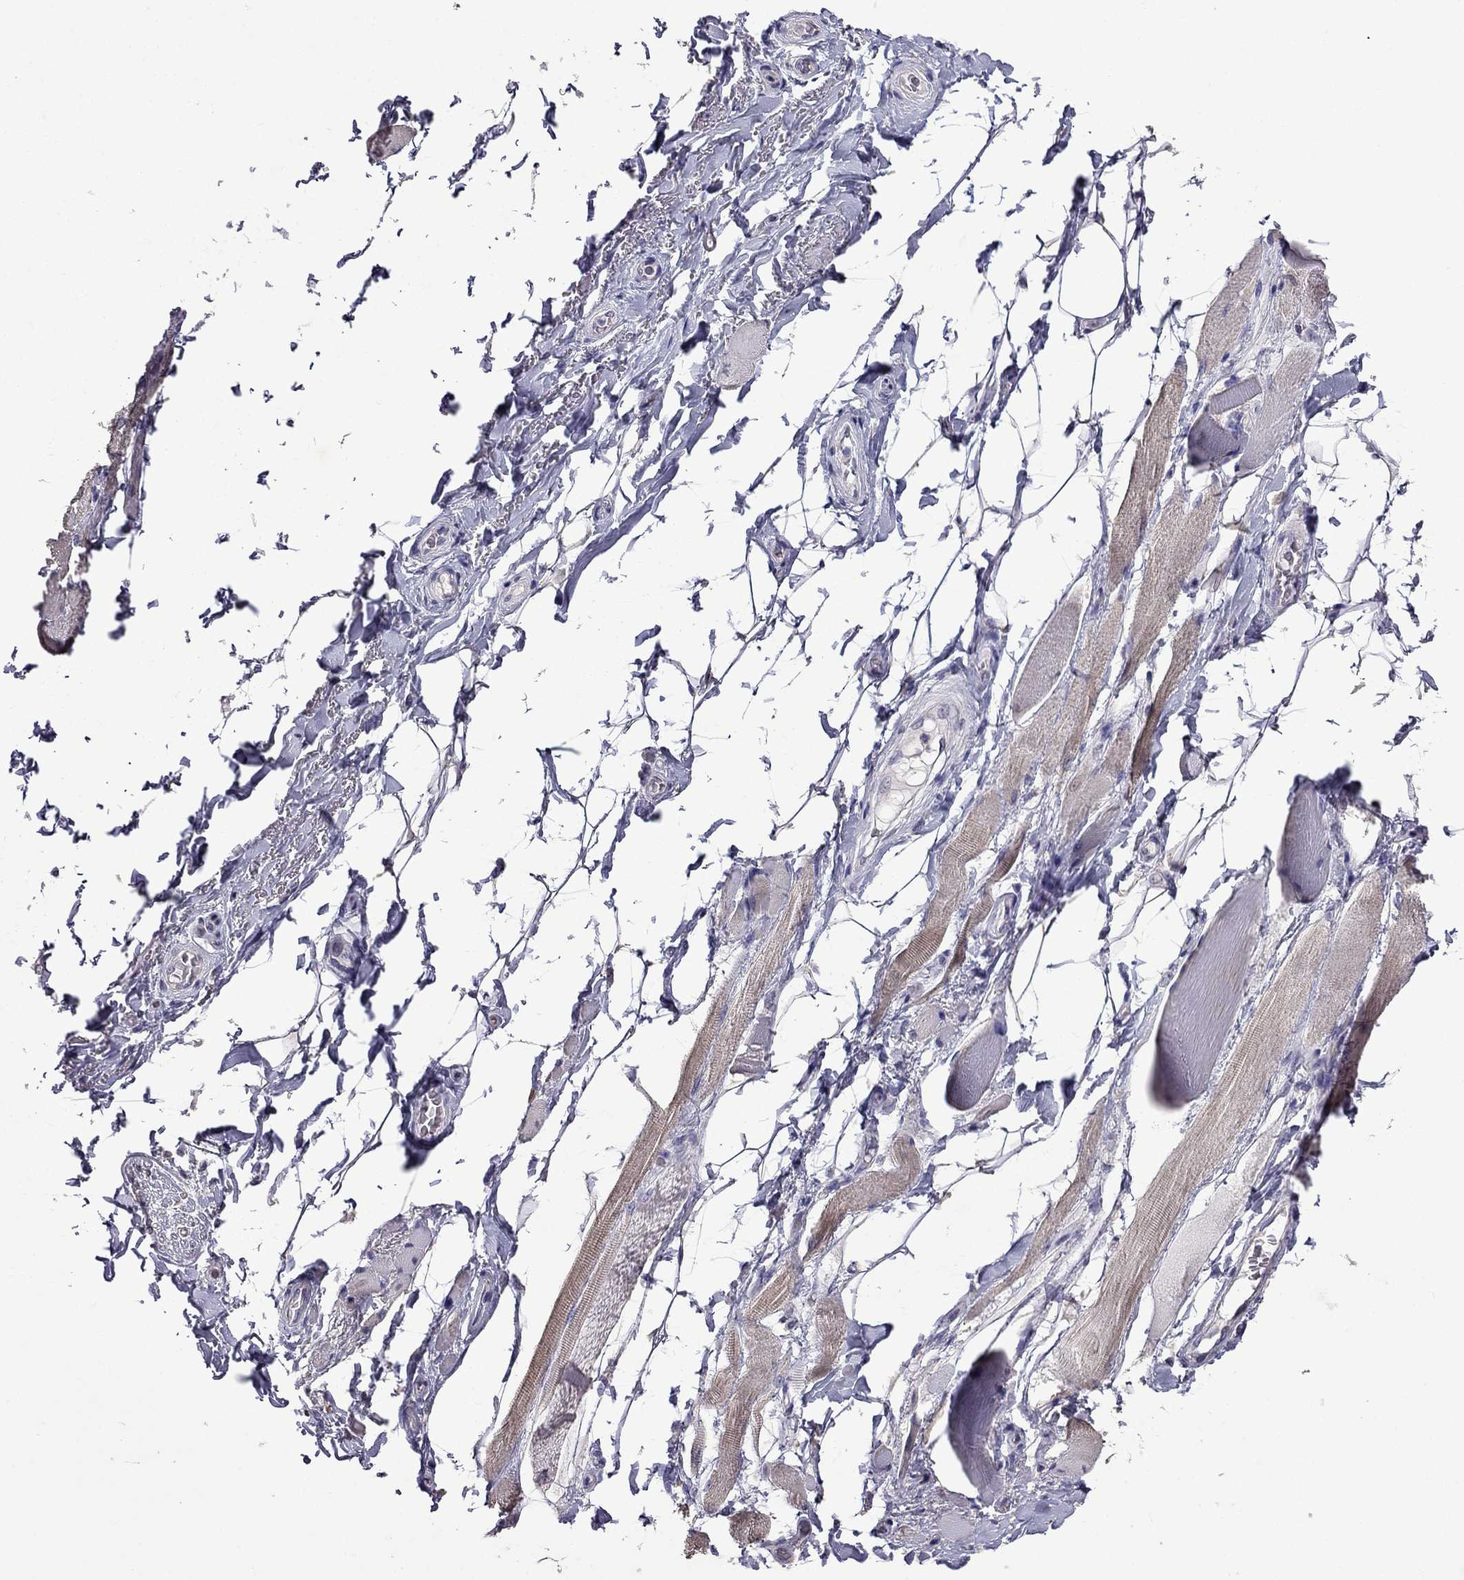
{"staining": {"intensity": "negative", "quantity": "none", "location": "none"}, "tissue": "adipose tissue", "cell_type": "Adipocytes", "image_type": "normal", "snomed": [{"axis": "morphology", "description": "Normal tissue, NOS"}, {"axis": "topography", "description": "Anal"}, {"axis": "topography", "description": "Peripheral nerve tissue"}], "caption": "The immunohistochemistry image has no significant expression in adipocytes of adipose tissue.", "gene": "AK5", "patient": {"sex": "male", "age": 53}}